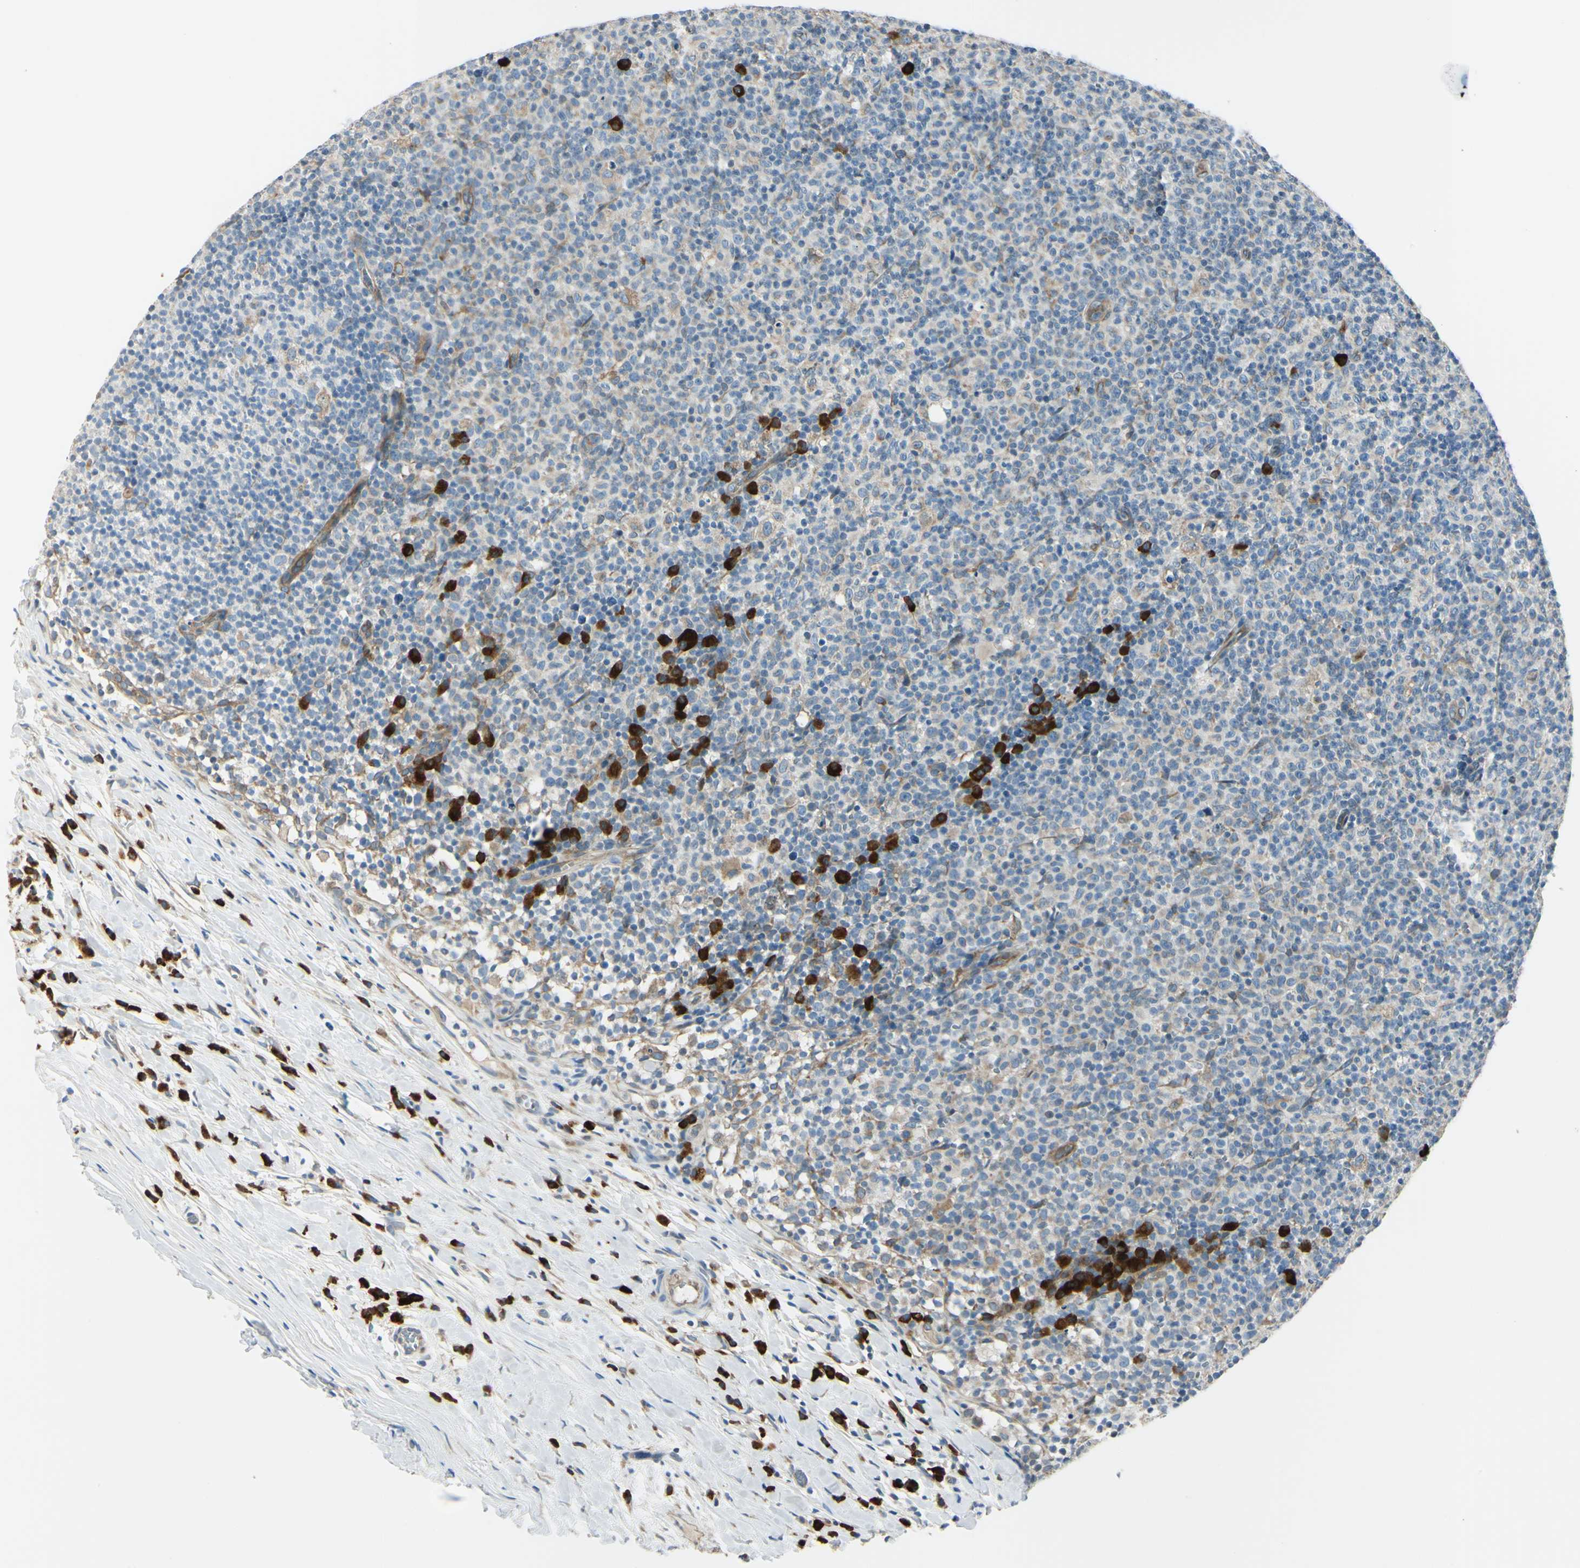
{"staining": {"intensity": "negative", "quantity": "none", "location": "none"}, "tissue": "lymph node", "cell_type": "Germinal center cells", "image_type": "normal", "snomed": [{"axis": "morphology", "description": "Normal tissue, NOS"}, {"axis": "morphology", "description": "Inflammation, NOS"}, {"axis": "topography", "description": "Lymph node"}], "caption": "High magnification brightfield microscopy of benign lymph node stained with DAB (3,3'-diaminobenzidine) (brown) and counterstained with hematoxylin (blue): germinal center cells show no significant positivity.", "gene": "SELENOS", "patient": {"sex": "male", "age": 55}}